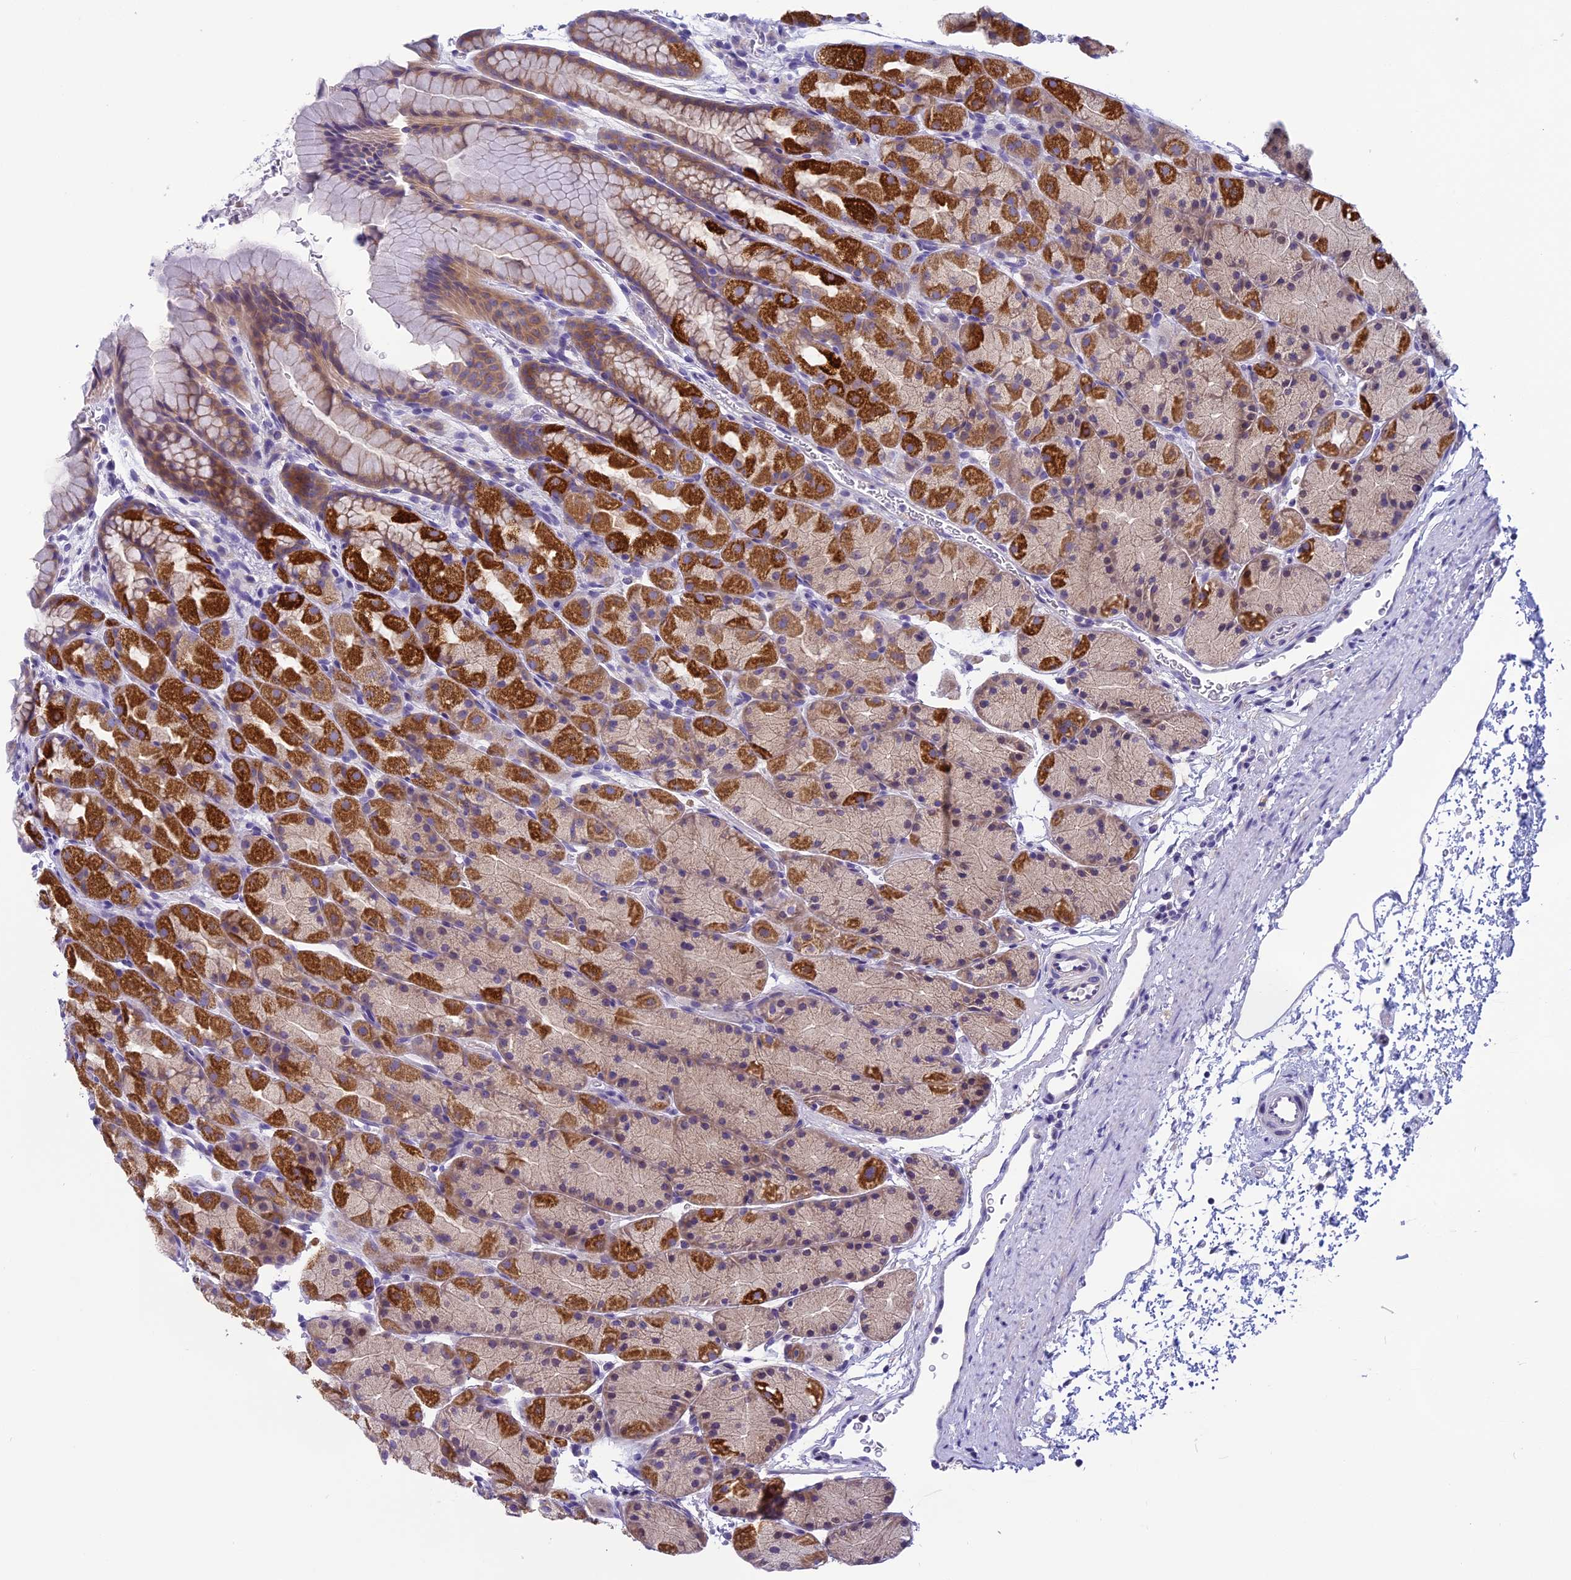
{"staining": {"intensity": "strong", "quantity": "25%-75%", "location": "cytoplasmic/membranous"}, "tissue": "stomach", "cell_type": "Glandular cells", "image_type": "normal", "snomed": [{"axis": "morphology", "description": "Normal tissue, NOS"}, {"axis": "topography", "description": "Stomach, upper"}, {"axis": "topography", "description": "Stomach"}], "caption": "A high amount of strong cytoplasmic/membranous positivity is seen in approximately 25%-75% of glandular cells in unremarkable stomach. The staining is performed using DAB brown chromogen to label protein expression. The nuclei are counter-stained blue using hematoxylin.", "gene": "ARHGEF37", "patient": {"sex": "male", "age": 47}}